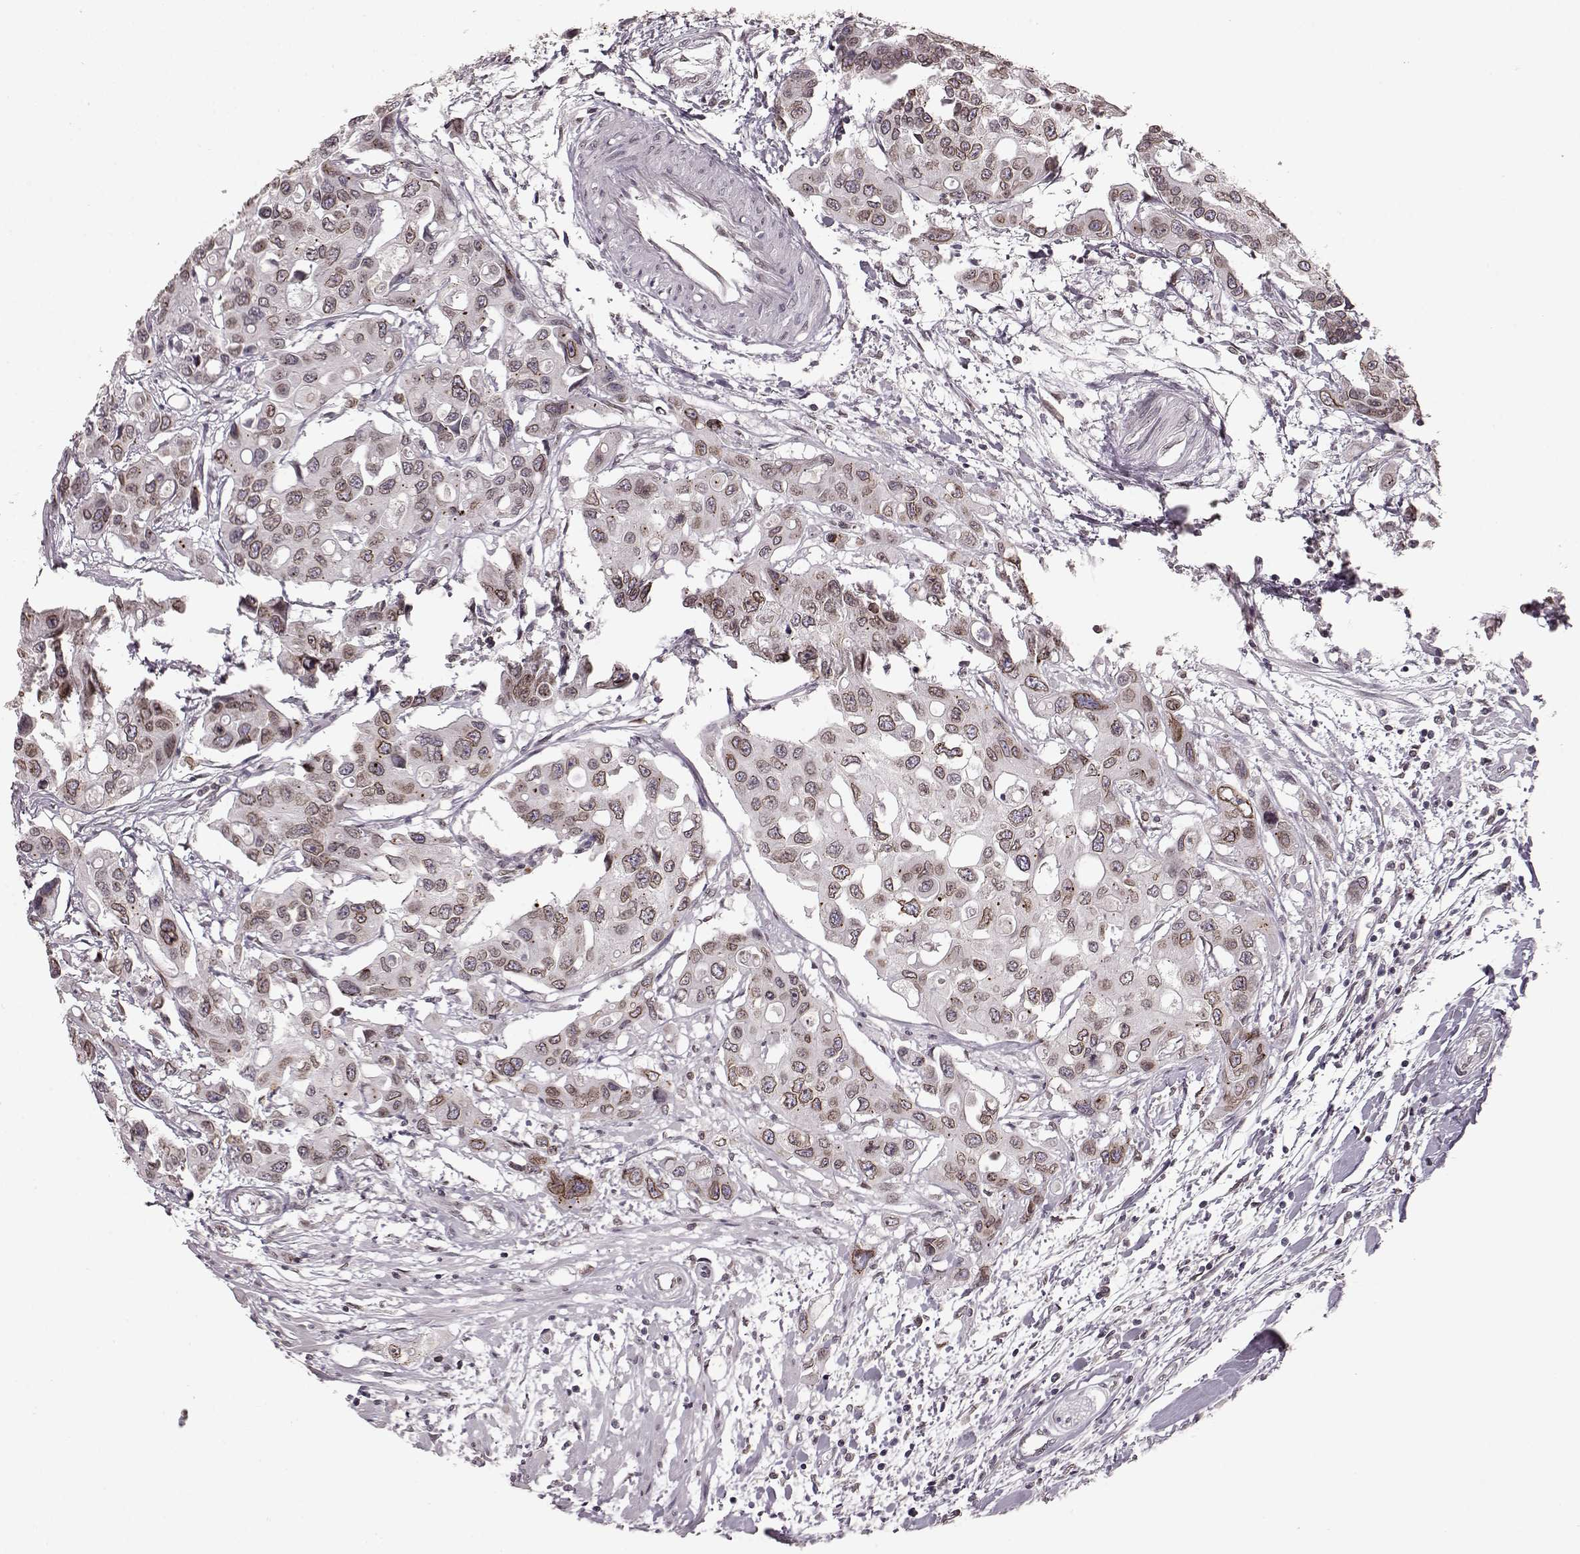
{"staining": {"intensity": "moderate", "quantity": ">75%", "location": "cytoplasmic/membranous,nuclear"}, "tissue": "colorectal cancer", "cell_type": "Tumor cells", "image_type": "cancer", "snomed": [{"axis": "morphology", "description": "Adenocarcinoma, NOS"}, {"axis": "topography", "description": "Colon"}], "caption": "The immunohistochemical stain shows moderate cytoplasmic/membranous and nuclear positivity in tumor cells of colorectal cancer (adenocarcinoma) tissue. (IHC, brightfield microscopy, high magnification).", "gene": "DCAF12", "patient": {"sex": "male", "age": 77}}